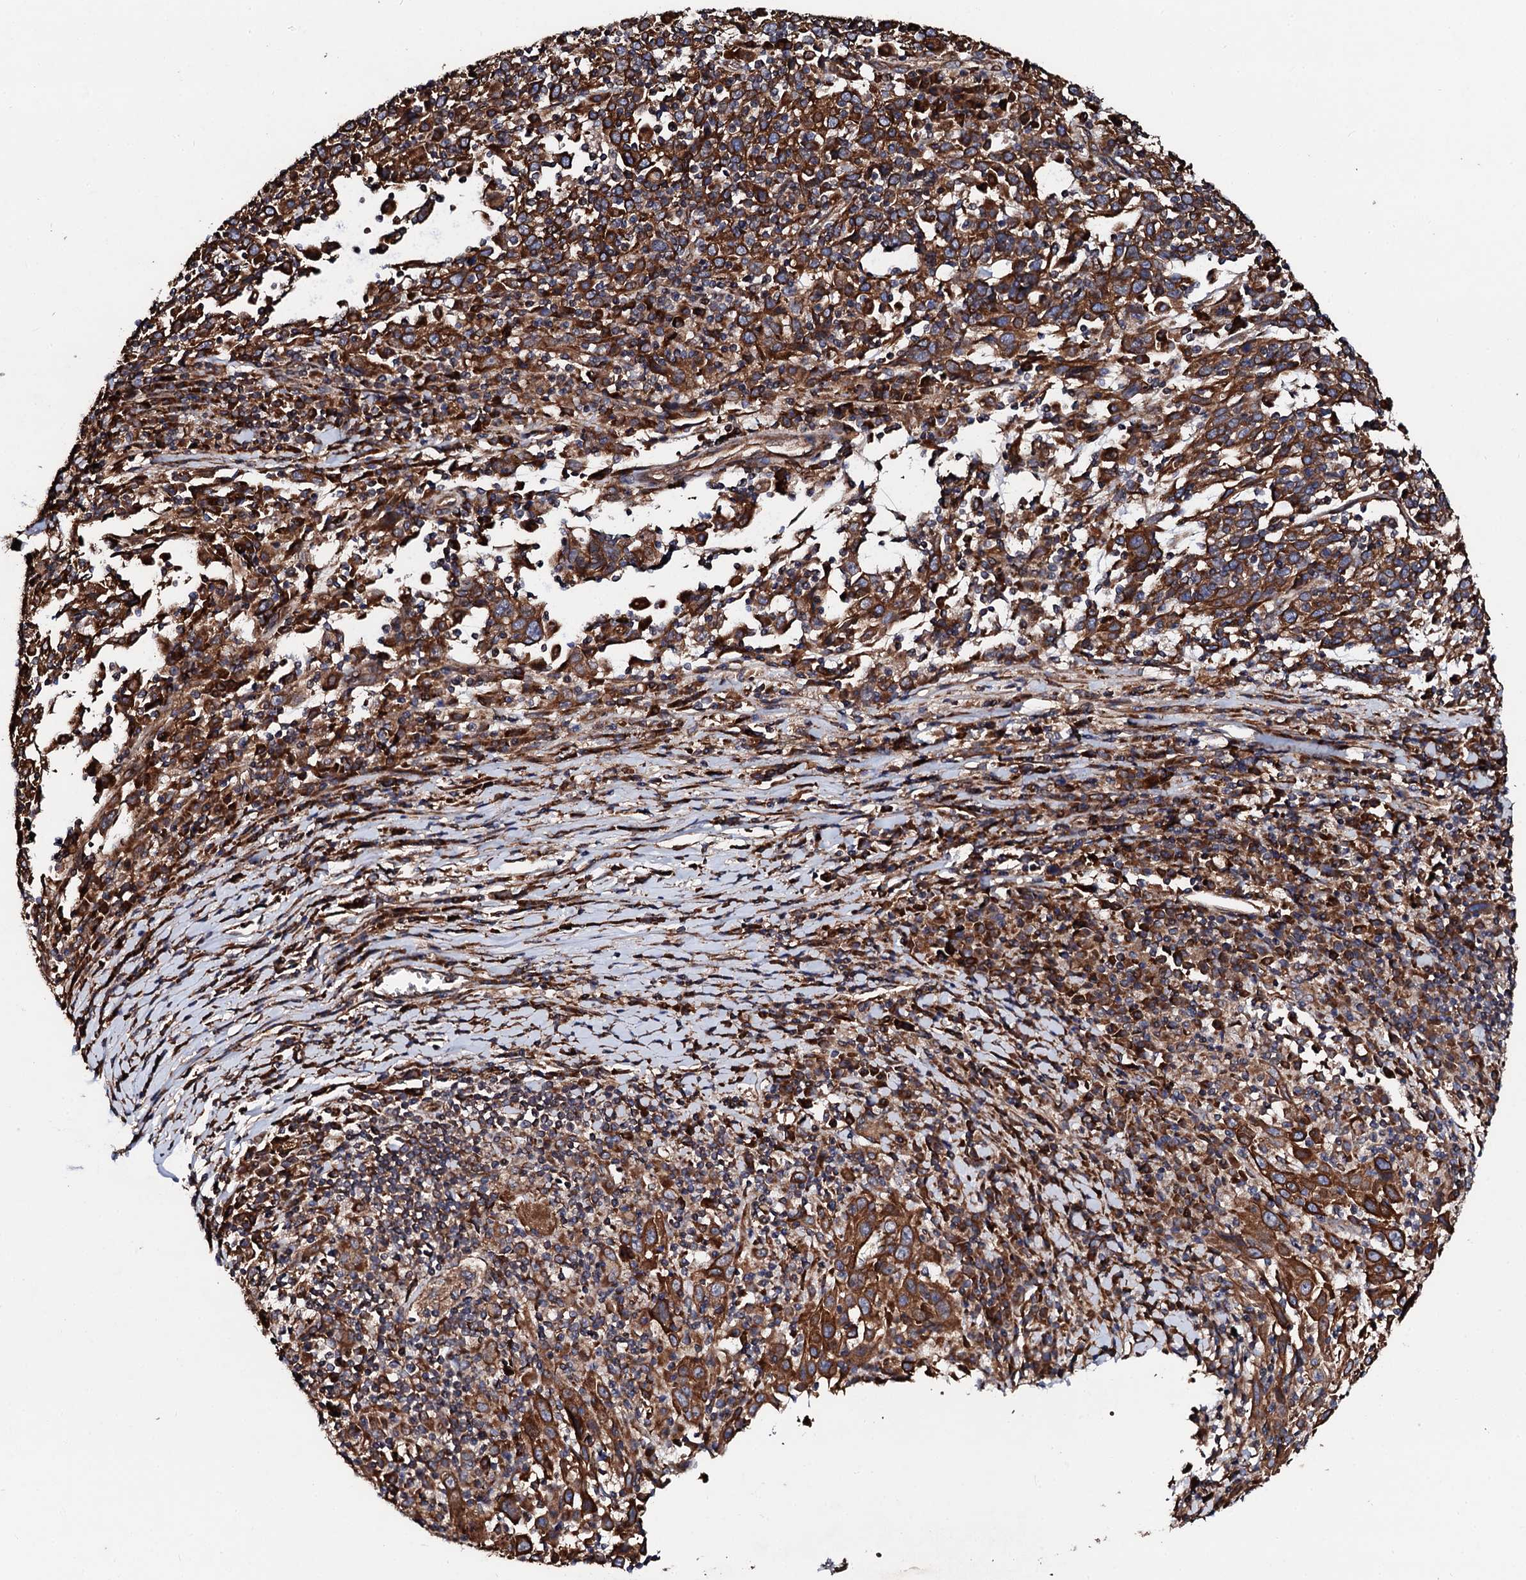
{"staining": {"intensity": "strong", "quantity": ">75%", "location": "cytoplasmic/membranous"}, "tissue": "cervical cancer", "cell_type": "Tumor cells", "image_type": "cancer", "snomed": [{"axis": "morphology", "description": "Squamous cell carcinoma, NOS"}, {"axis": "topography", "description": "Cervix"}], "caption": "Immunohistochemistry (IHC) histopathology image of neoplastic tissue: cervical squamous cell carcinoma stained using IHC shows high levels of strong protein expression localized specifically in the cytoplasmic/membranous of tumor cells, appearing as a cytoplasmic/membranous brown color.", "gene": "CKAP5", "patient": {"sex": "female", "age": 46}}